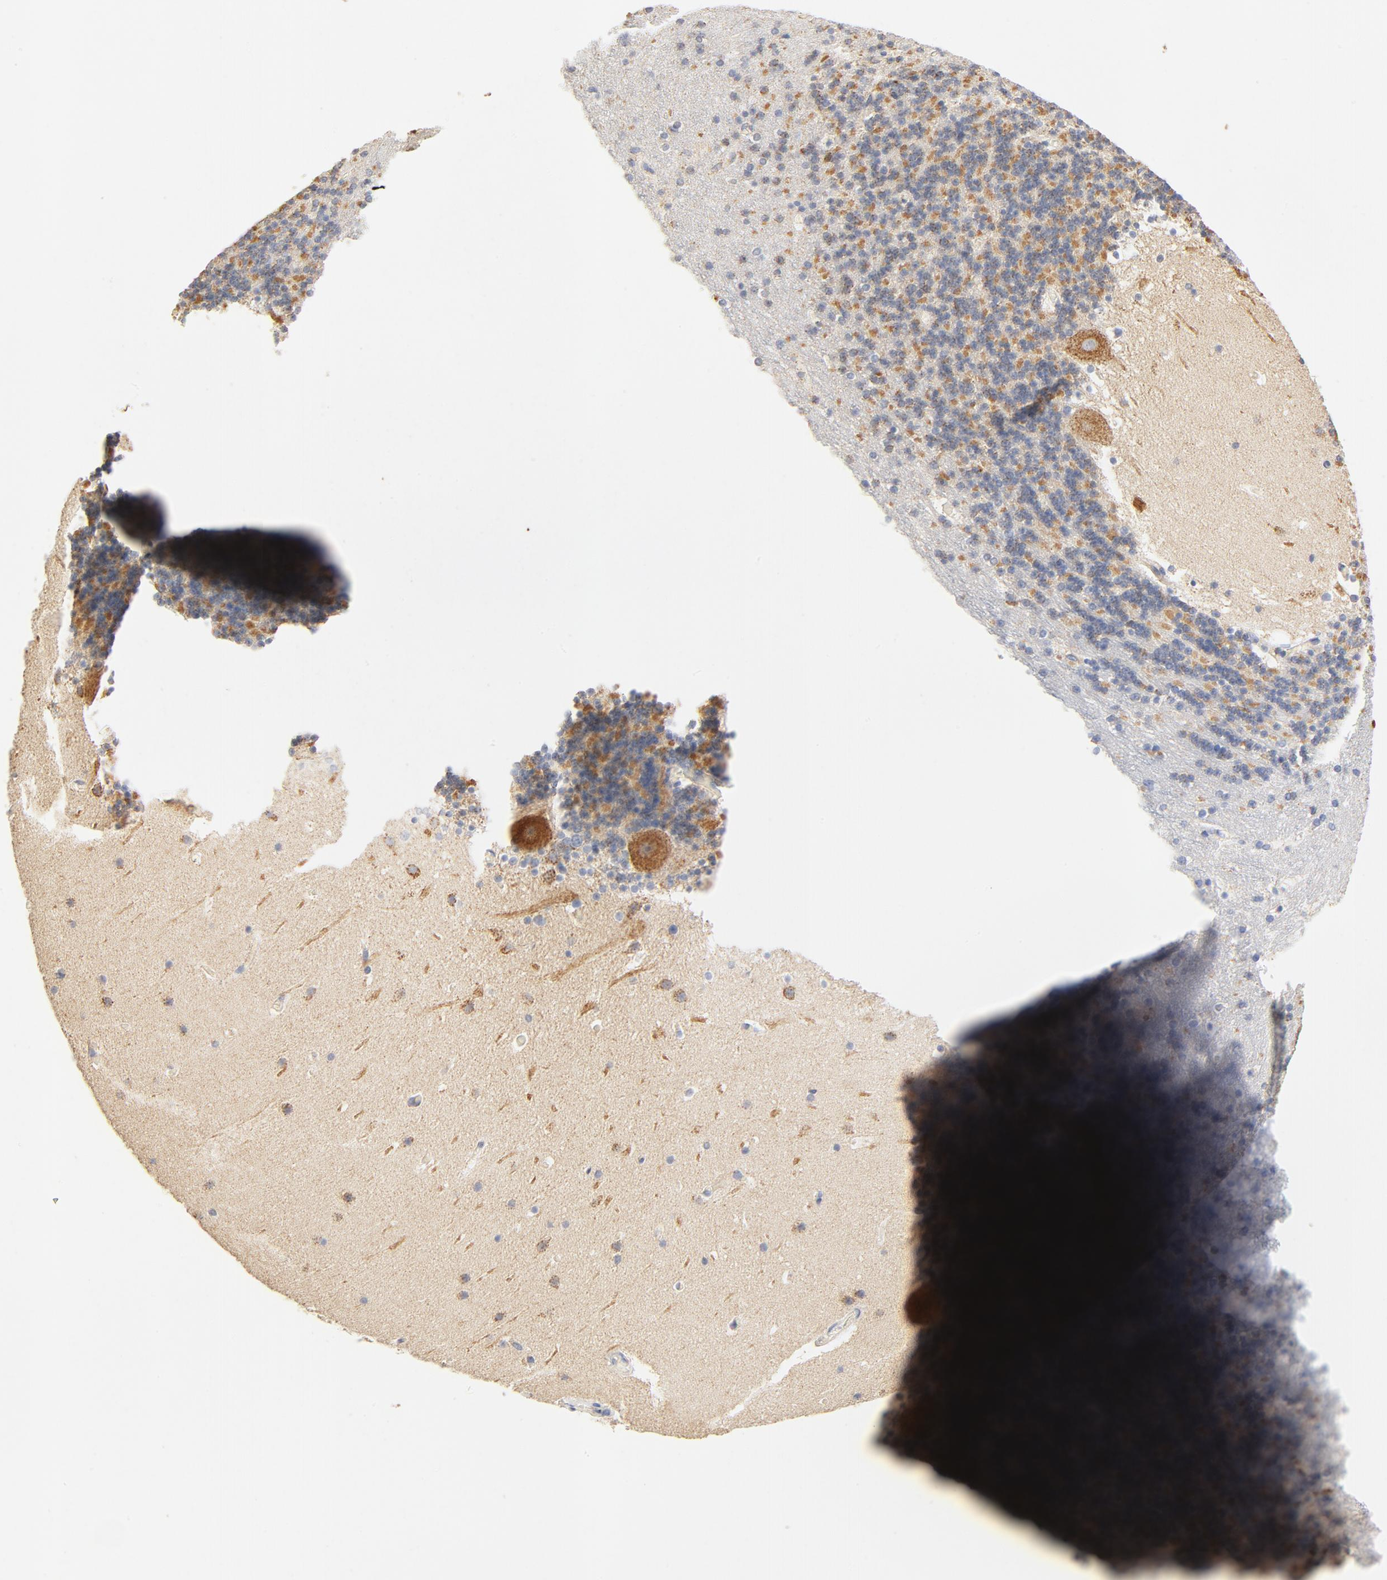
{"staining": {"intensity": "moderate", "quantity": "<25%", "location": "cytoplasmic/membranous"}, "tissue": "cerebellum", "cell_type": "Cells in granular layer", "image_type": "normal", "snomed": [{"axis": "morphology", "description": "Normal tissue, NOS"}, {"axis": "topography", "description": "Cerebellum"}], "caption": "Immunohistochemistry (IHC) (DAB (3,3'-diaminobenzidine)) staining of benign cerebellum displays moderate cytoplasmic/membranous protein staining in about <25% of cells in granular layer. (DAB (3,3'-diaminobenzidine) = brown stain, brightfield microscopy at high magnification).", "gene": "COX4I1", "patient": {"sex": "male", "age": 45}}